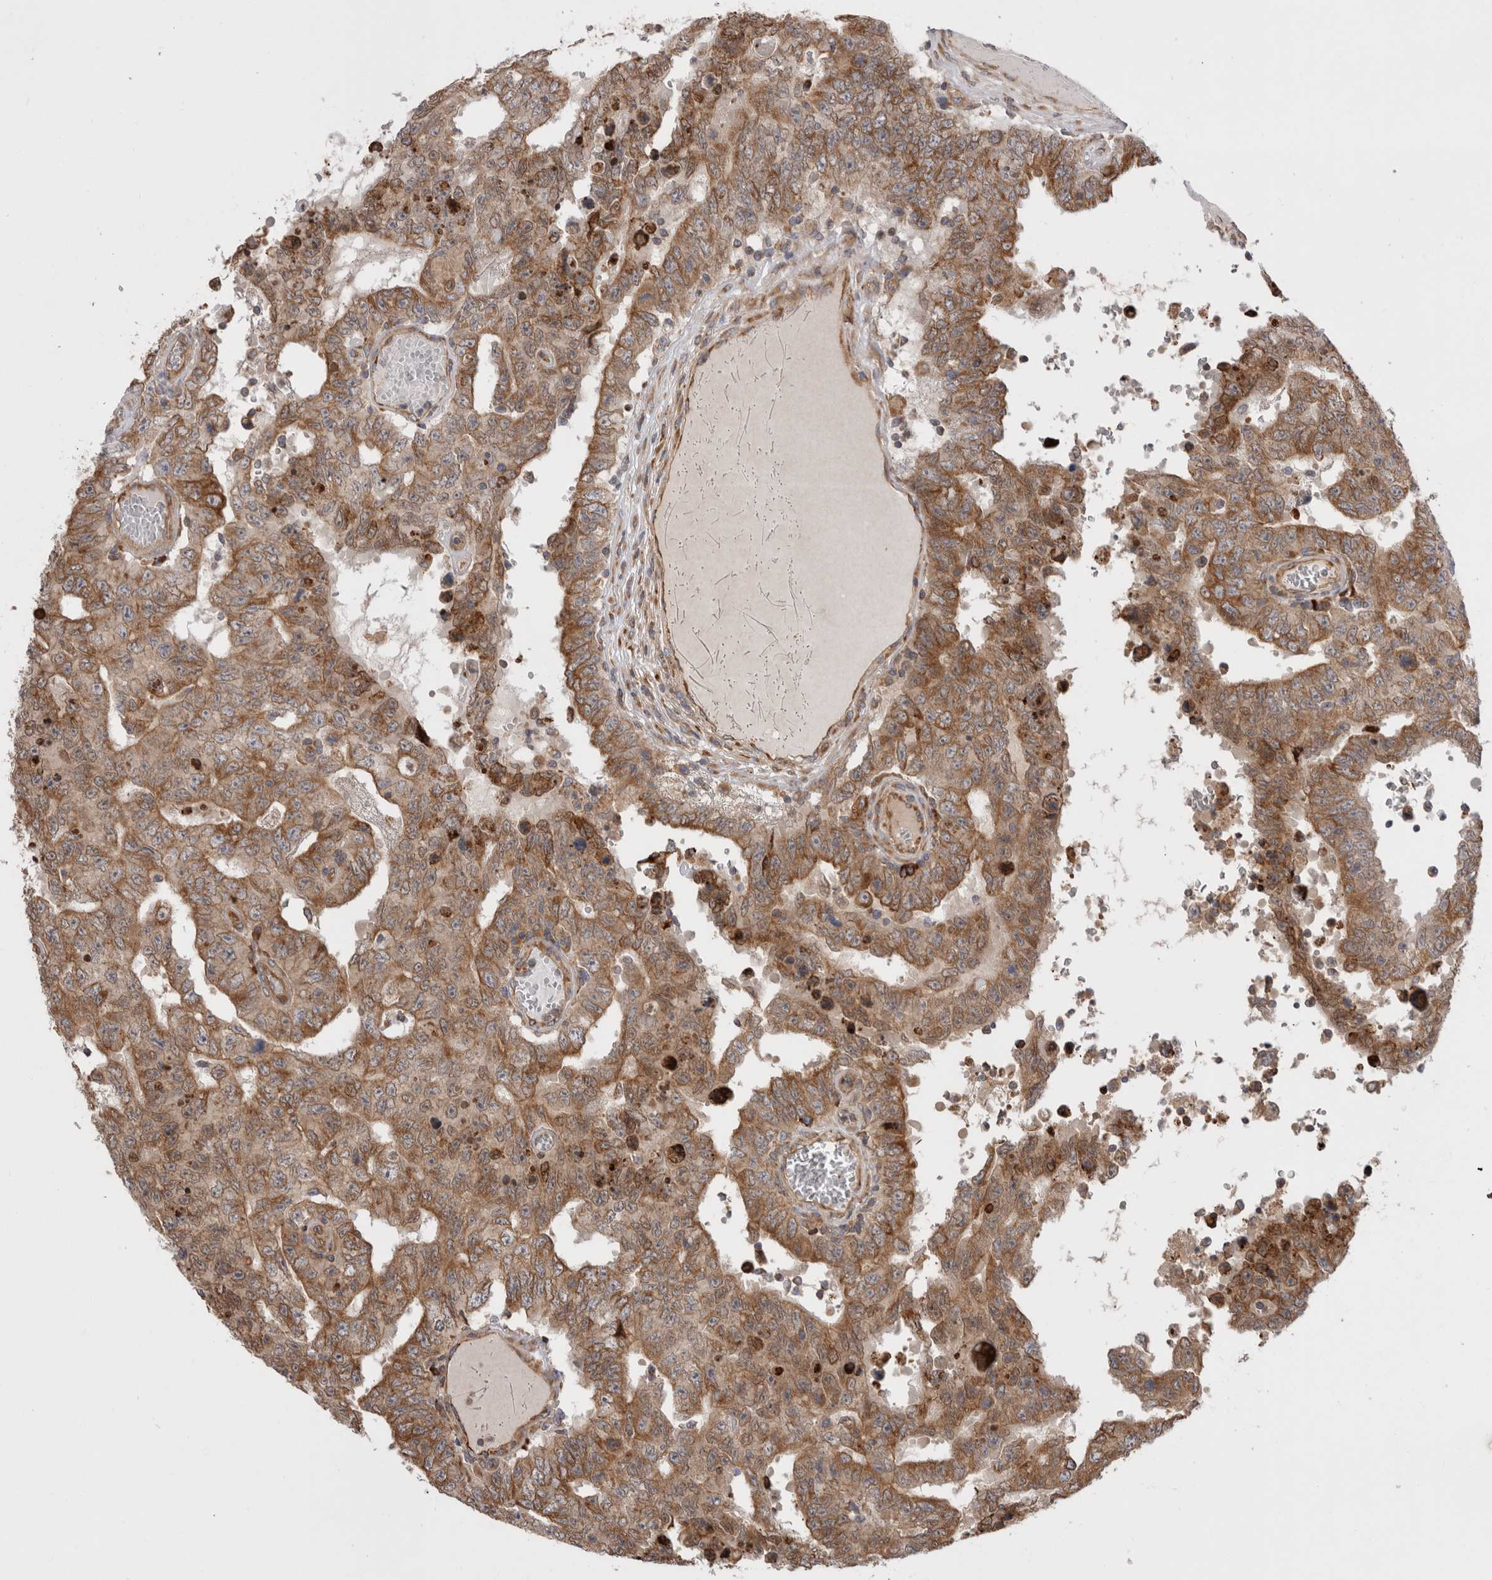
{"staining": {"intensity": "moderate", "quantity": ">75%", "location": "cytoplasmic/membranous"}, "tissue": "testis cancer", "cell_type": "Tumor cells", "image_type": "cancer", "snomed": [{"axis": "morphology", "description": "Carcinoma, Embryonal, NOS"}, {"axis": "topography", "description": "Testis"}], "caption": "Testis cancer (embryonal carcinoma) stained for a protein (brown) demonstrates moderate cytoplasmic/membranous positive staining in approximately >75% of tumor cells.", "gene": "PDCD10", "patient": {"sex": "male", "age": 26}}